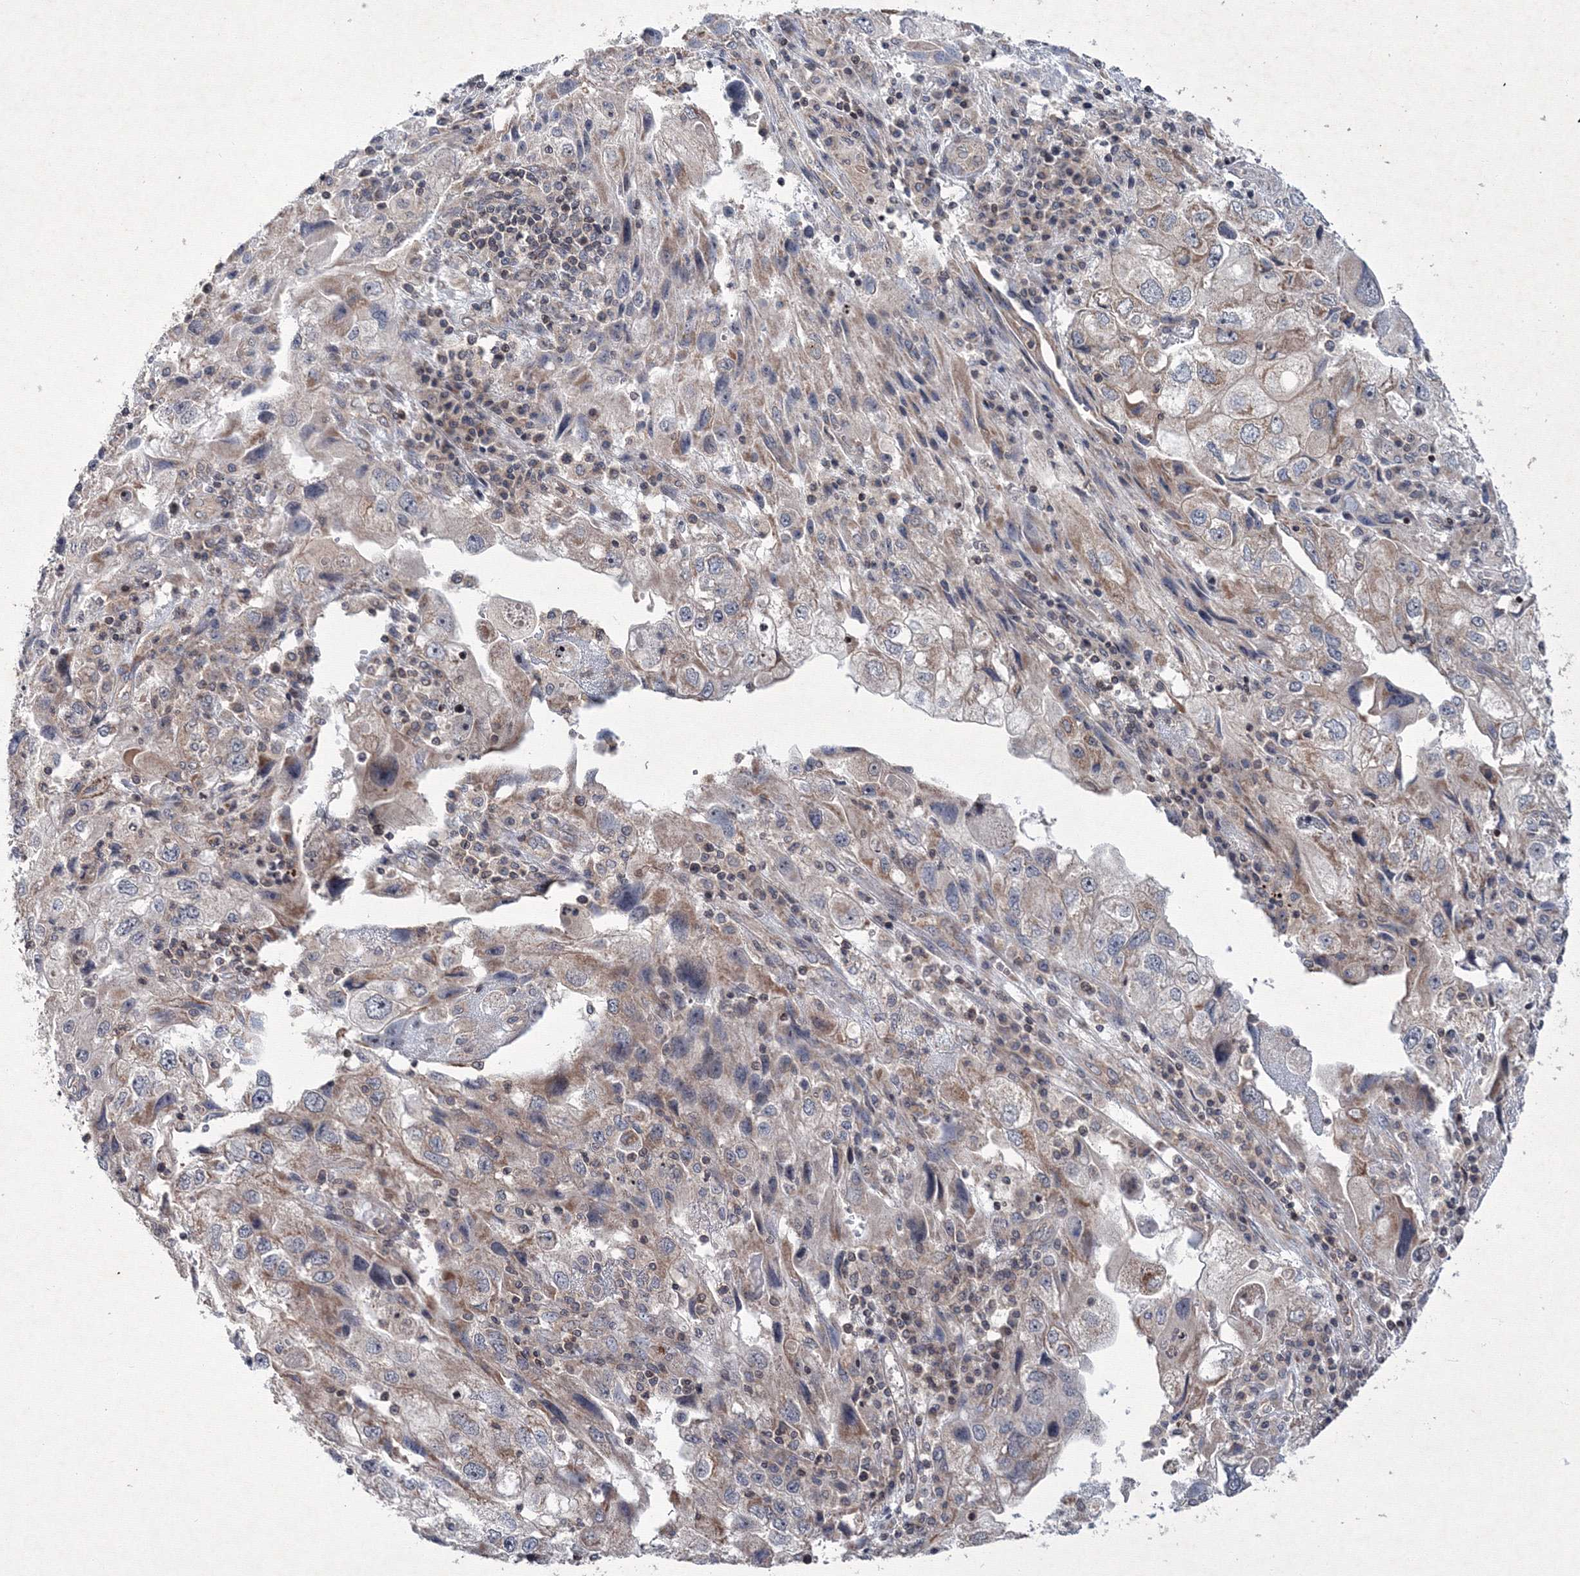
{"staining": {"intensity": "weak", "quantity": "25%-75%", "location": "cytoplasmic/membranous"}, "tissue": "endometrial cancer", "cell_type": "Tumor cells", "image_type": "cancer", "snomed": [{"axis": "morphology", "description": "Adenocarcinoma, NOS"}, {"axis": "topography", "description": "Endometrium"}], "caption": "This image exhibits endometrial cancer stained with immunohistochemistry to label a protein in brown. The cytoplasmic/membranous of tumor cells show weak positivity for the protein. Nuclei are counter-stained blue.", "gene": "MKRN2", "patient": {"sex": "female", "age": 49}}